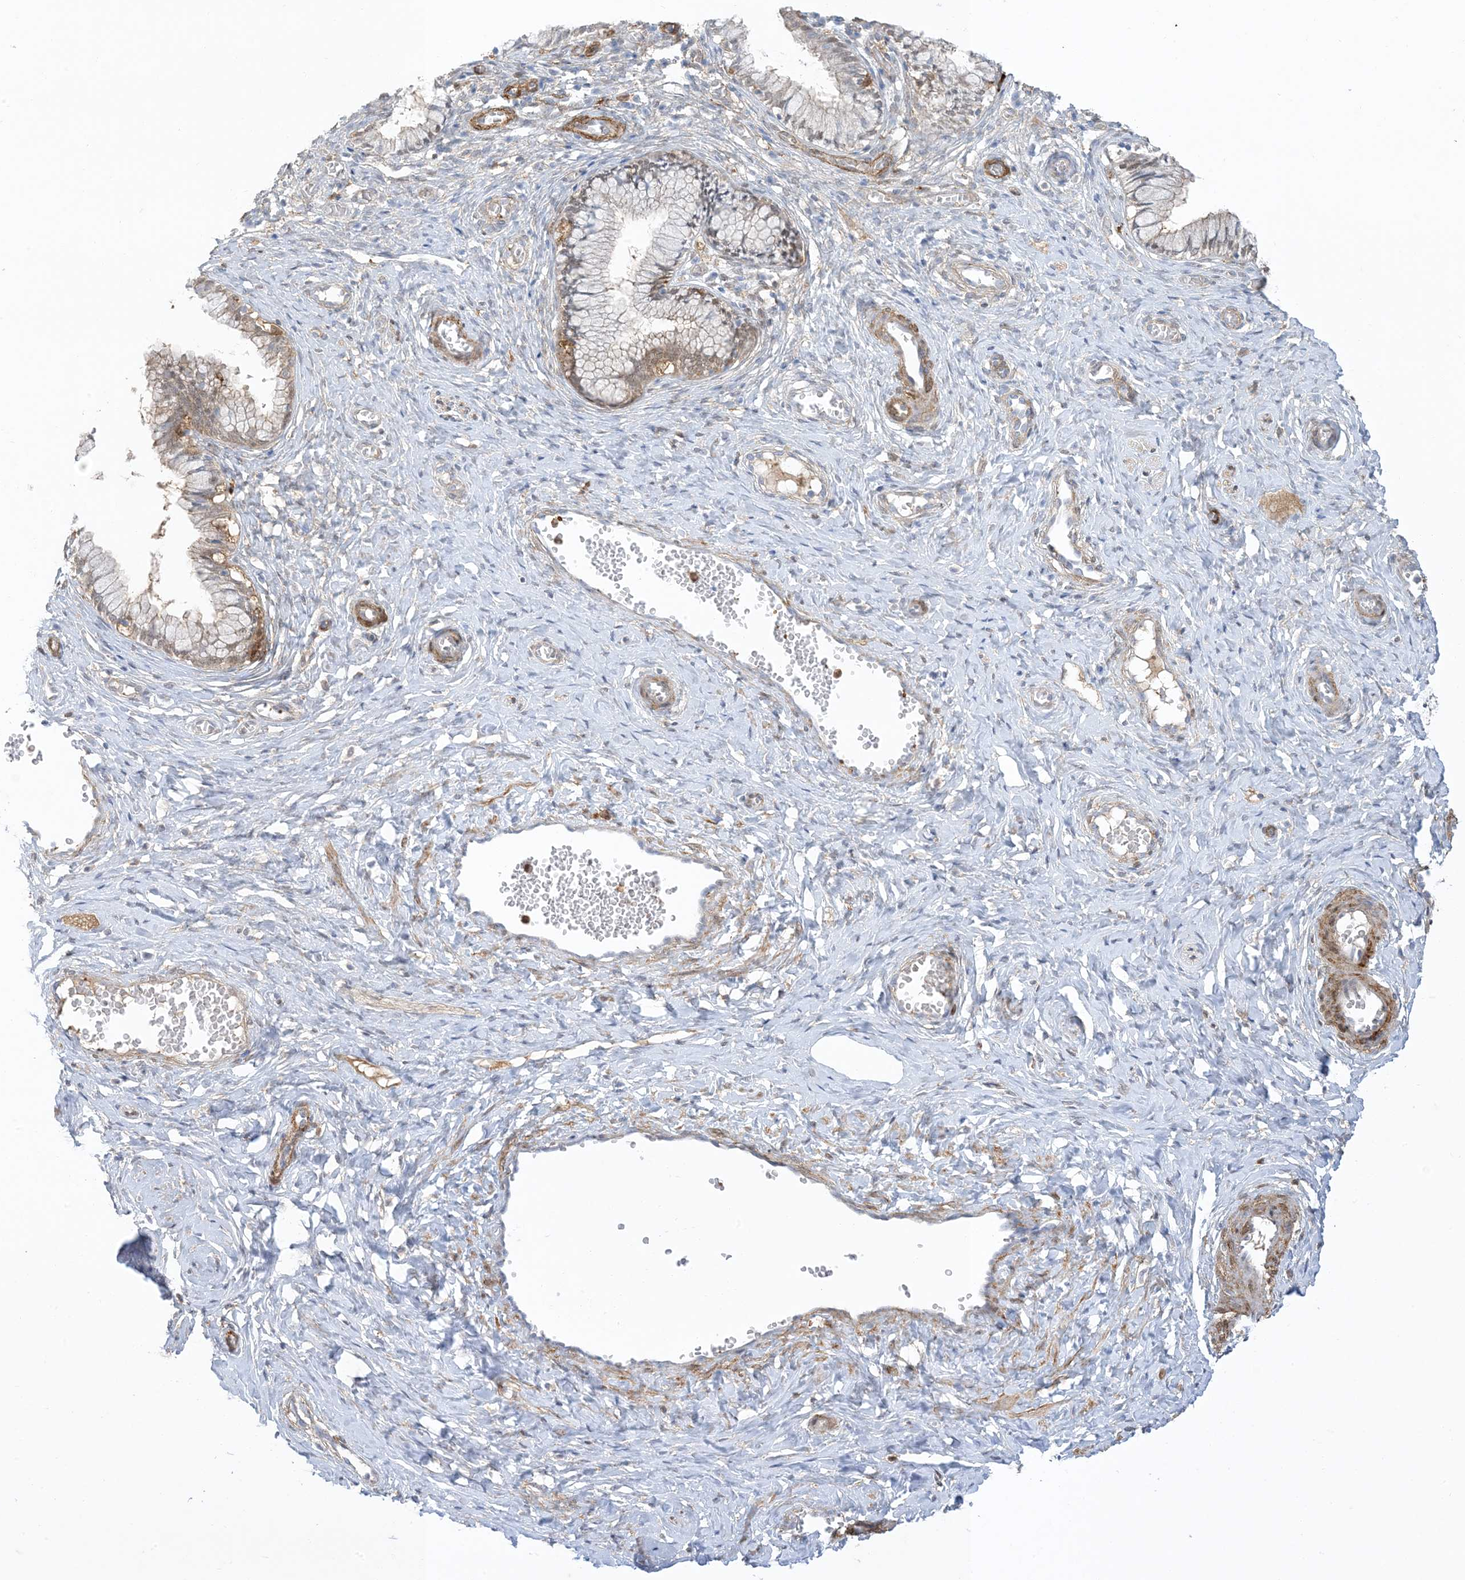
{"staining": {"intensity": "moderate", "quantity": "<25%", "location": "cytoplasmic/membranous"}, "tissue": "cervix", "cell_type": "Glandular cells", "image_type": "normal", "snomed": [{"axis": "morphology", "description": "Normal tissue, NOS"}, {"axis": "topography", "description": "Cervix"}], "caption": "A high-resolution micrograph shows immunohistochemistry (IHC) staining of unremarkable cervix, which exhibits moderate cytoplasmic/membranous expression in about <25% of glandular cells.", "gene": "GSN", "patient": {"sex": "female", "age": 27}}